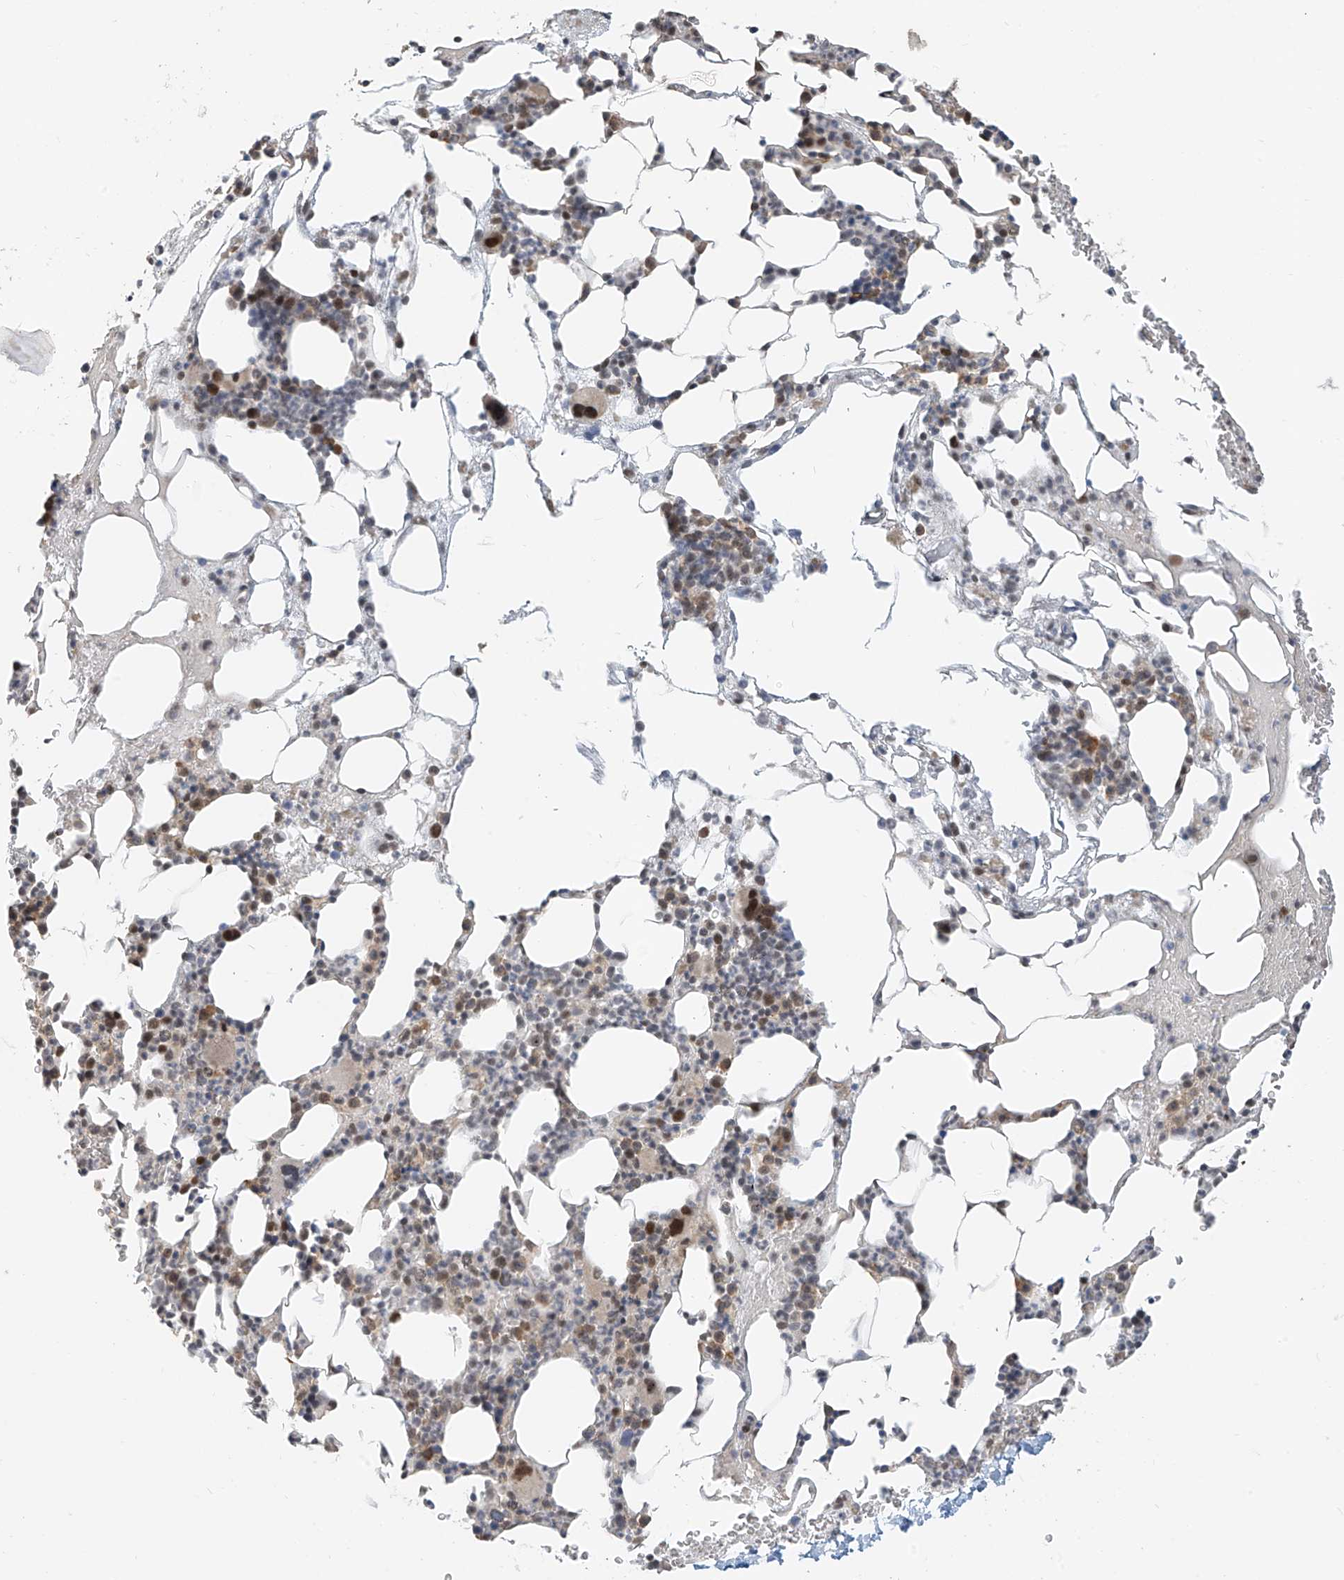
{"staining": {"intensity": "moderate", "quantity": "25%-75%", "location": "cytoplasmic/membranous,nuclear"}, "tissue": "bone marrow", "cell_type": "Hematopoietic cells", "image_type": "normal", "snomed": [{"axis": "morphology", "description": "Normal tissue, NOS"}, {"axis": "morphology", "description": "Inflammation, NOS"}, {"axis": "topography", "description": "Bone marrow"}], "caption": "Unremarkable bone marrow reveals moderate cytoplasmic/membranous,nuclear positivity in approximately 25%-75% of hematopoietic cells, visualized by immunohistochemistry. (Stains: DAB (3,3'-diaminobenzidine) in brown, nuclei in blue, Microscopy: brightfield microscopy at high magnification).", "gene": "ZMYM2", "patient": {"sex": "female", "age": 78}}